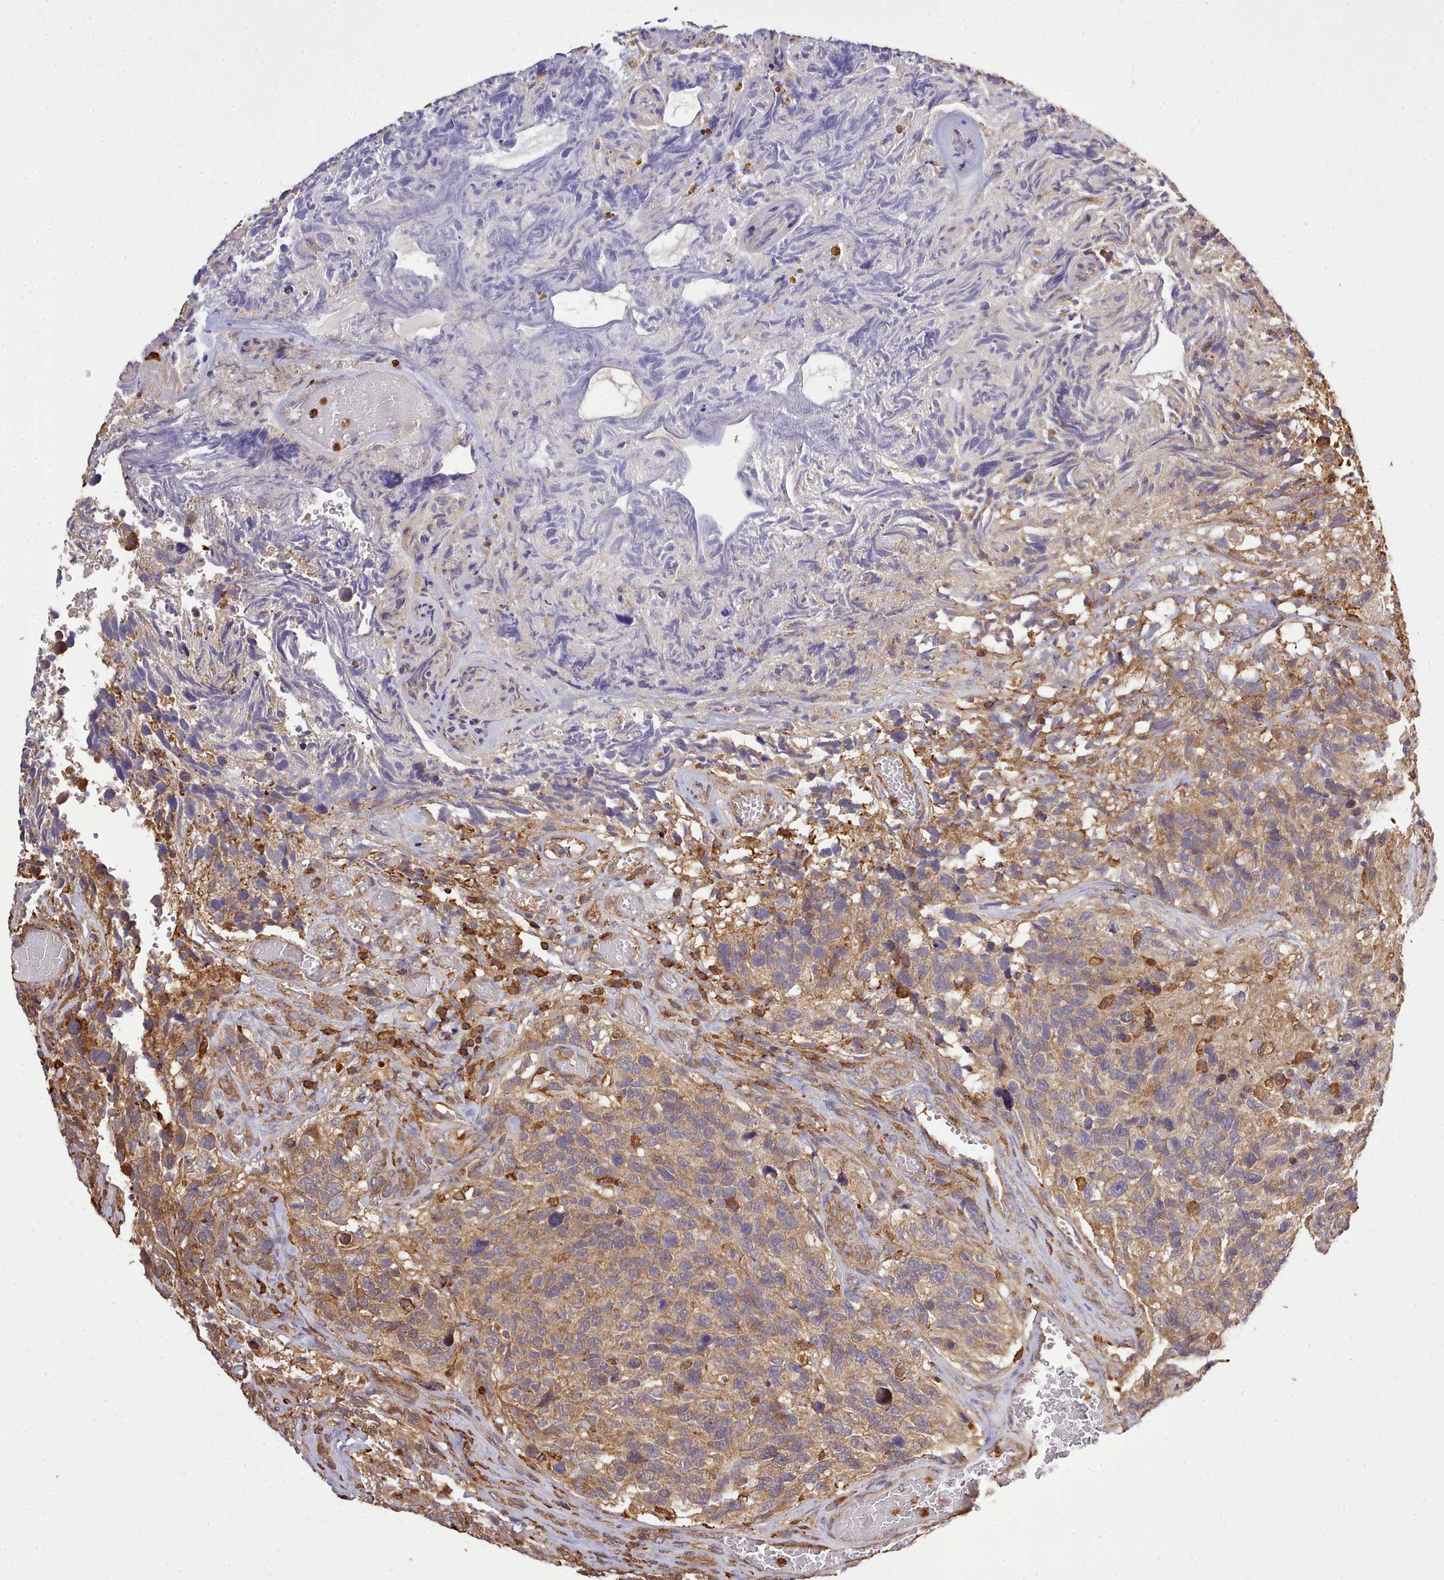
{"staining": {"intensity": "weak", "quantity": ">75%", "location": "cytoplasmic/membranous"}, "tissue": "glioma", "cell_type": "Tumor cells", "image_type": "cancer", "snomed": [{"axis": "morphology", "description": "Glioma, malignant, High grade"}, {"axis": "topography", "description": "Brain"}], "caption": "This image shows glioma stained with immunohistochemistry (IHC) to label a protein in brown. The cytoplasmic/membranous of tumor cells show weak positivity for the protein. Nuclei are counter-stained blue.", "gene": "CAPZA1", "patient": {"sex": "male", "age": 69}}